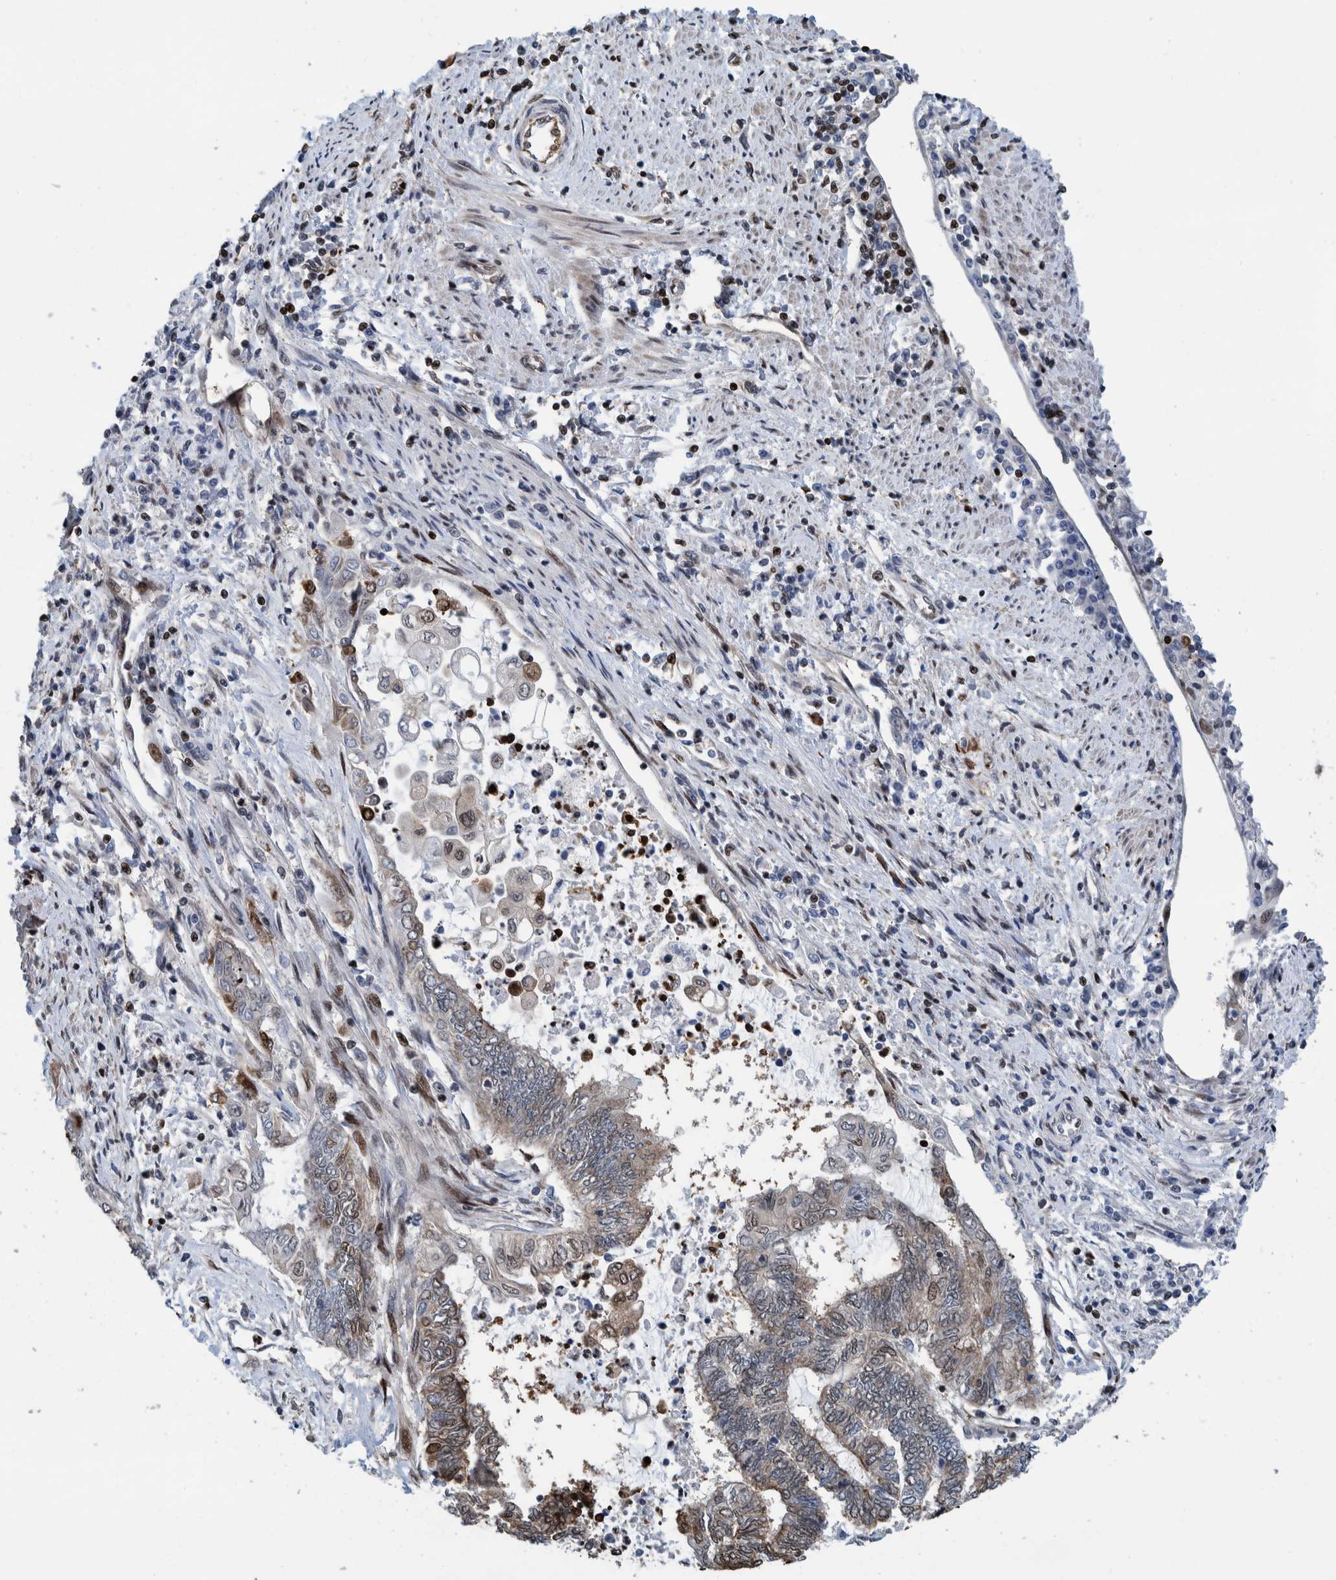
{"staining": {"intensity": "moderate", "quantity": "25%-75%", "location": "nuclear"}, "tissue": "endometrial cancer", "cell_type": "Tumor cells", "image_type": "cancer", "snomed": [{"axis": "morphology", "description": "Adenocarcinoma, NOS"}, {"axis": "topography", "description": "Uterus"}, {"axis": "topography", "description": "Endometrium"}], "caption": "This photomicrograph exhibits endometrial cancer stained with immunohistochemistry (IHC) to label a protein in brown. The nuclear of tumor cells show moderate positivity for the protein. Nuclei are counter-stained blue.", "gene": "HEATR9", "patient": {"sex": "female", "age": 70}}